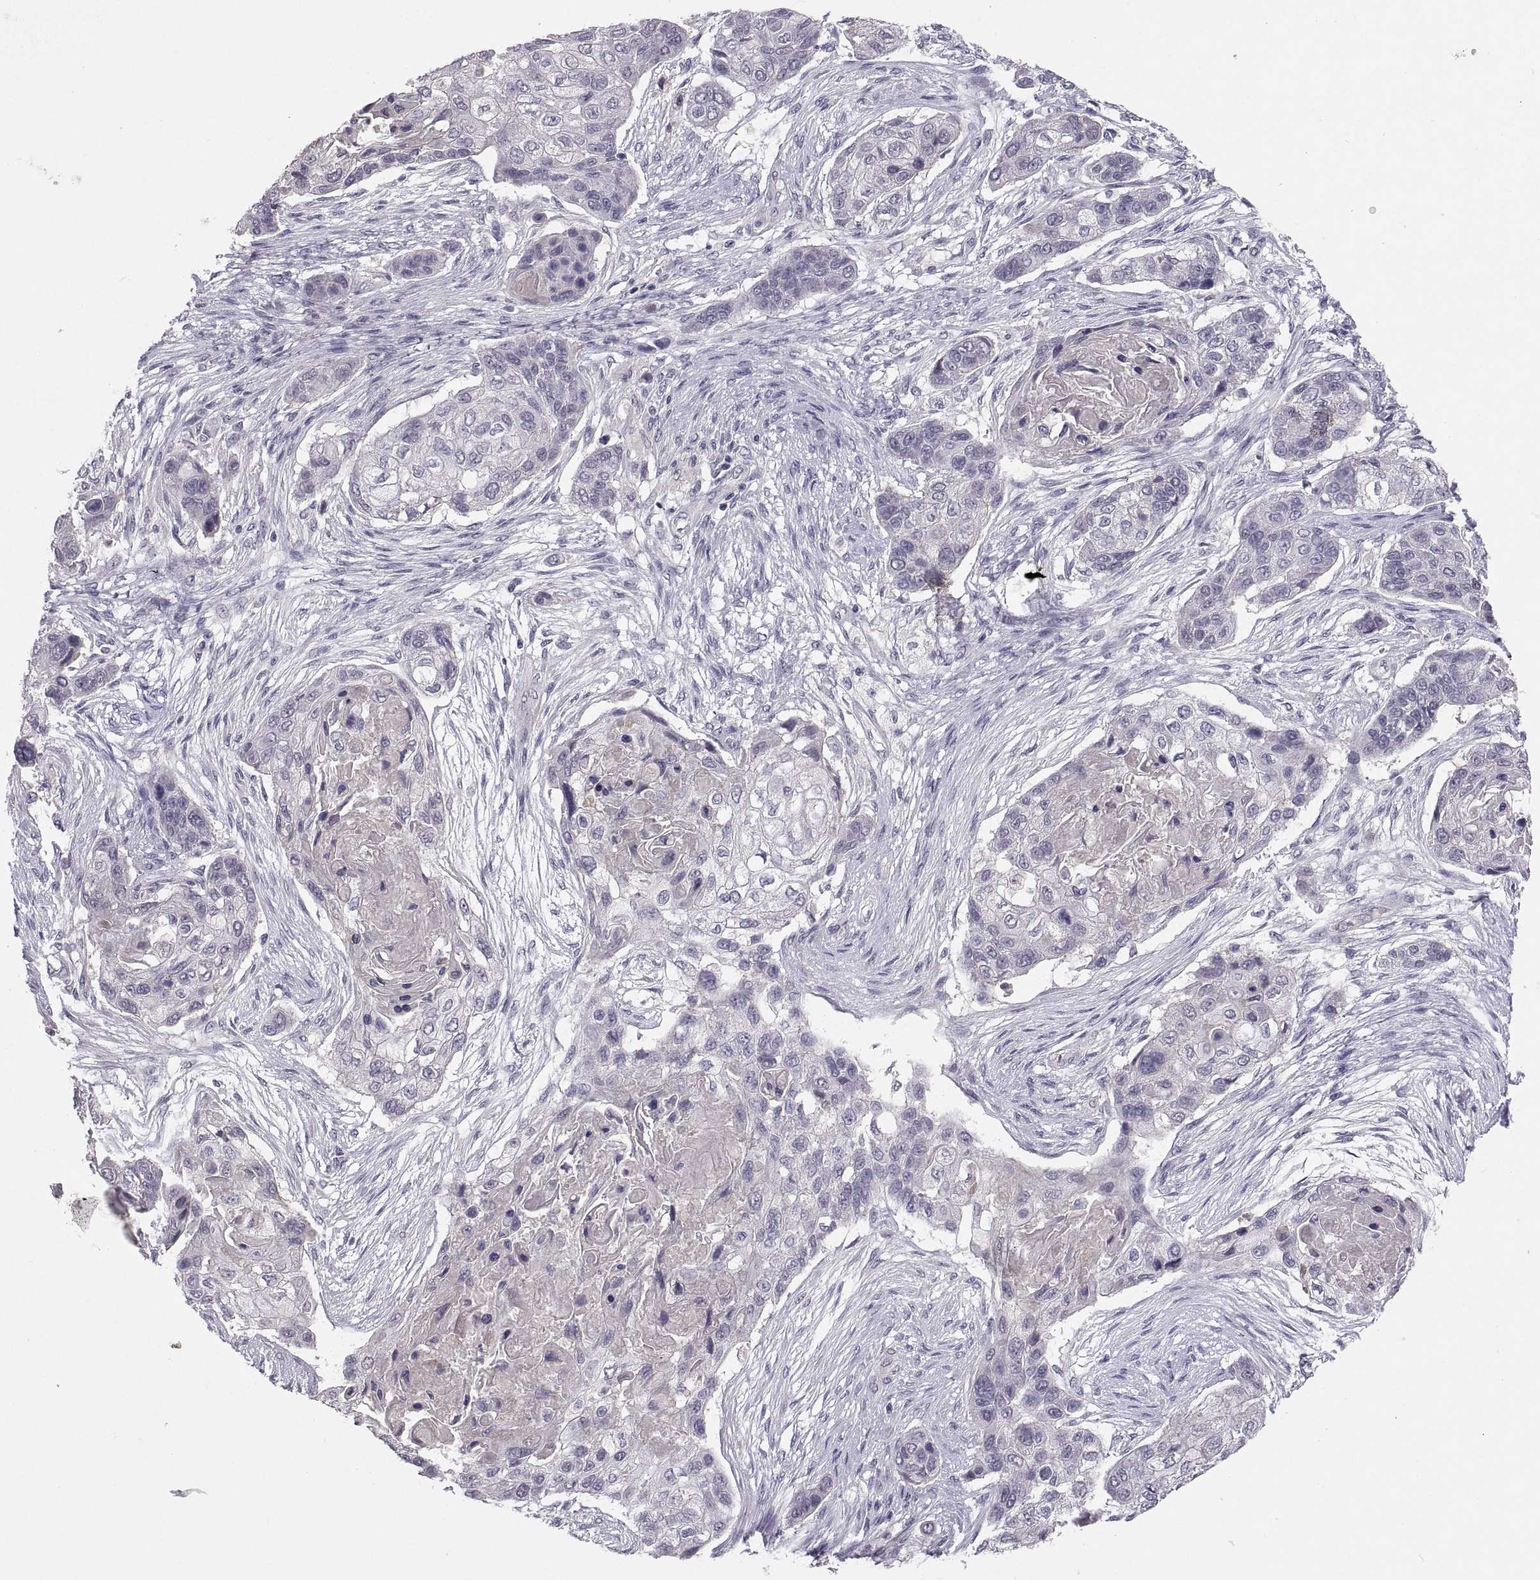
{"staining": {"intensity": "negative", "quantity": "none", "location": "none"}, "tissue": "lung cancer", "cell_type": "Tumor cells", "image_type": "cancer", "snomed": [{"axis": "morphology", "description": "Squamous cell carcinoma, NOS"}, {"axis": "topography", "description": "Lung"}], "caption": "This photomicrograph is of lung cancer stained with IHC to label a protein in brown with the nuclei are counter-stained blue. There is no positivity in tumor cells.", "gene": "PAX2", "patient": {"sex": "male", "age": 69}}